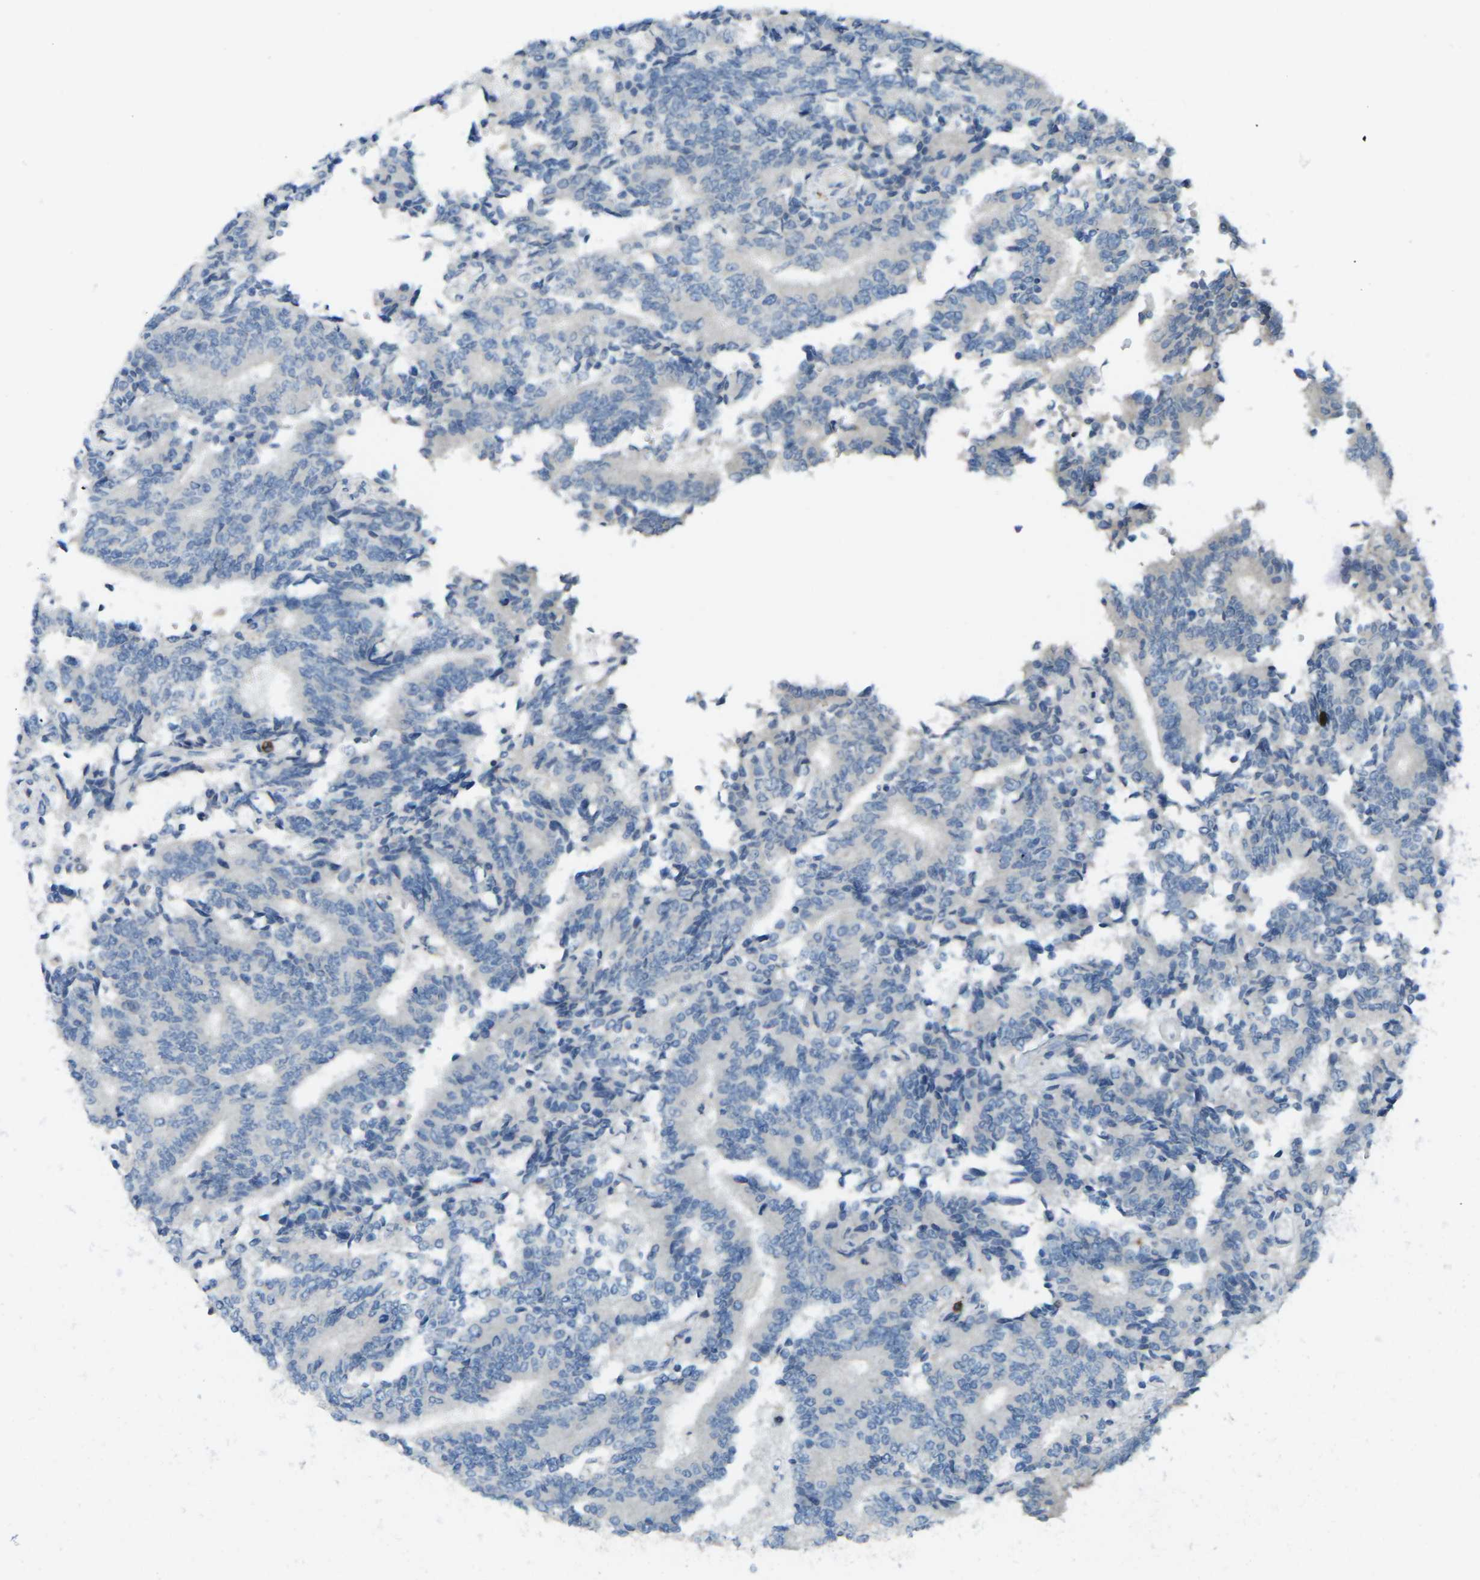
{"staining": {"intensity": "negative", "quantity": "none", "location": "none"}, "tissue": "prostate cancer", "cell_type": "Tumor cells", "image_type": "cancer", "snomed": [{"axis": "morphology", "description": "Normal tissue, NOS"}, {"axis": "morphology", "description": "Adenocarcinoma, High grade"}, {"axis": "topography", "description": "Prostate"}, {"axis": "topography", "description": "Seminal veicle"}], "caption": "There is no significant staining in tumor cells of prostate cancer. (DAB immunohistochemistry (IHC), high magnification).", "gene": "CD19", "patient": {"sex": "male", "age": 55}}